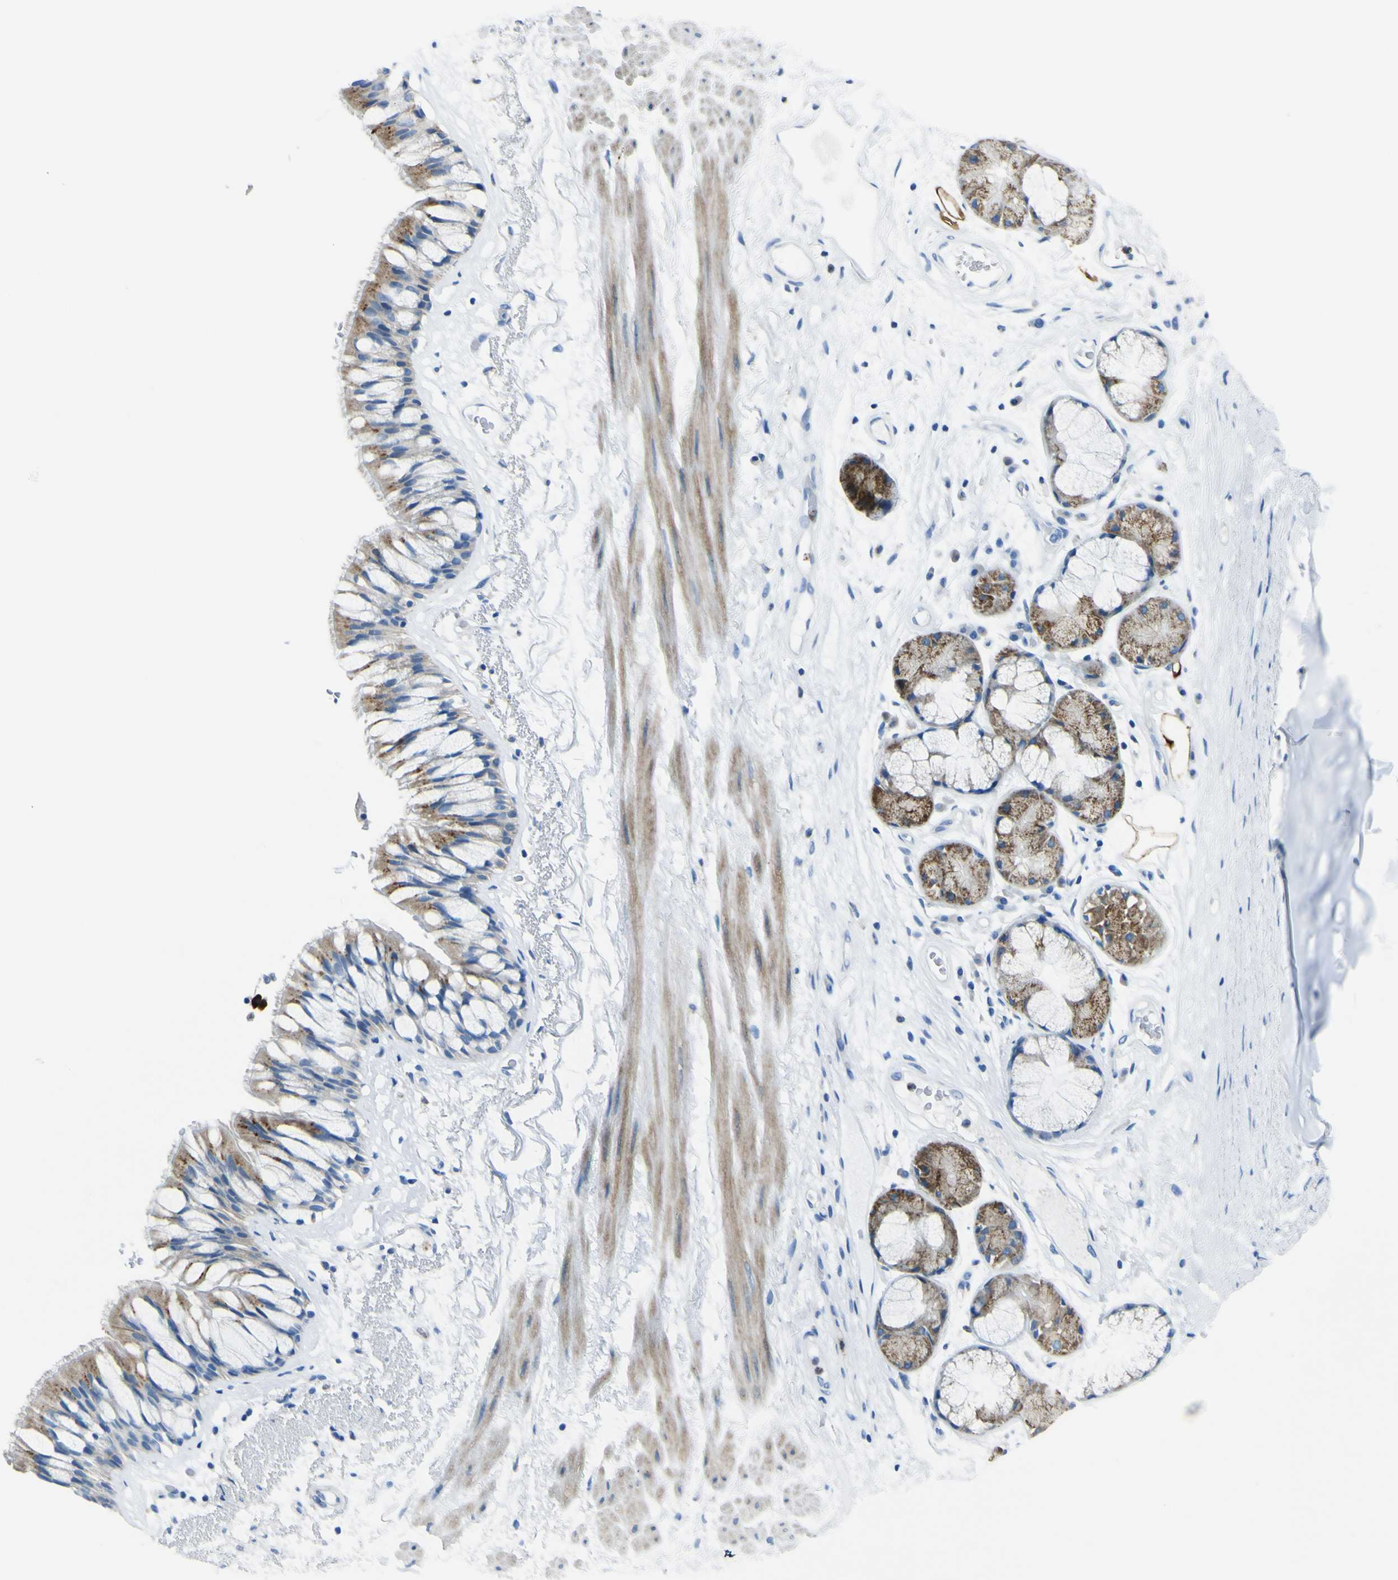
{"staining": {"intensity": "moderate", "quantity": "25%-75%", "location": "cytoplasmic/membranous"}, "tissue": "bronchus", "cell_type": "Respiratory epithelial cells", "image_type": "normal", "snomed": [{"axis": "morphology", "description": "Normal tissue, NOS"}, {"axis": "topography", "description": "Bronchus"}], "caption": "A medium amount of moderate cytoplasmic/membranous positivity is appreciated in approximately 25%-75% of respiratory epithelial cells in normal bronchus. The staining was performed using DAB to visualize the protein expression in brown, while the nuclei were stained in blue with hematoxylin (Magnification: 20x).", "gene": "ACSL1", "patient": {"sex": "male", "age": 66}}